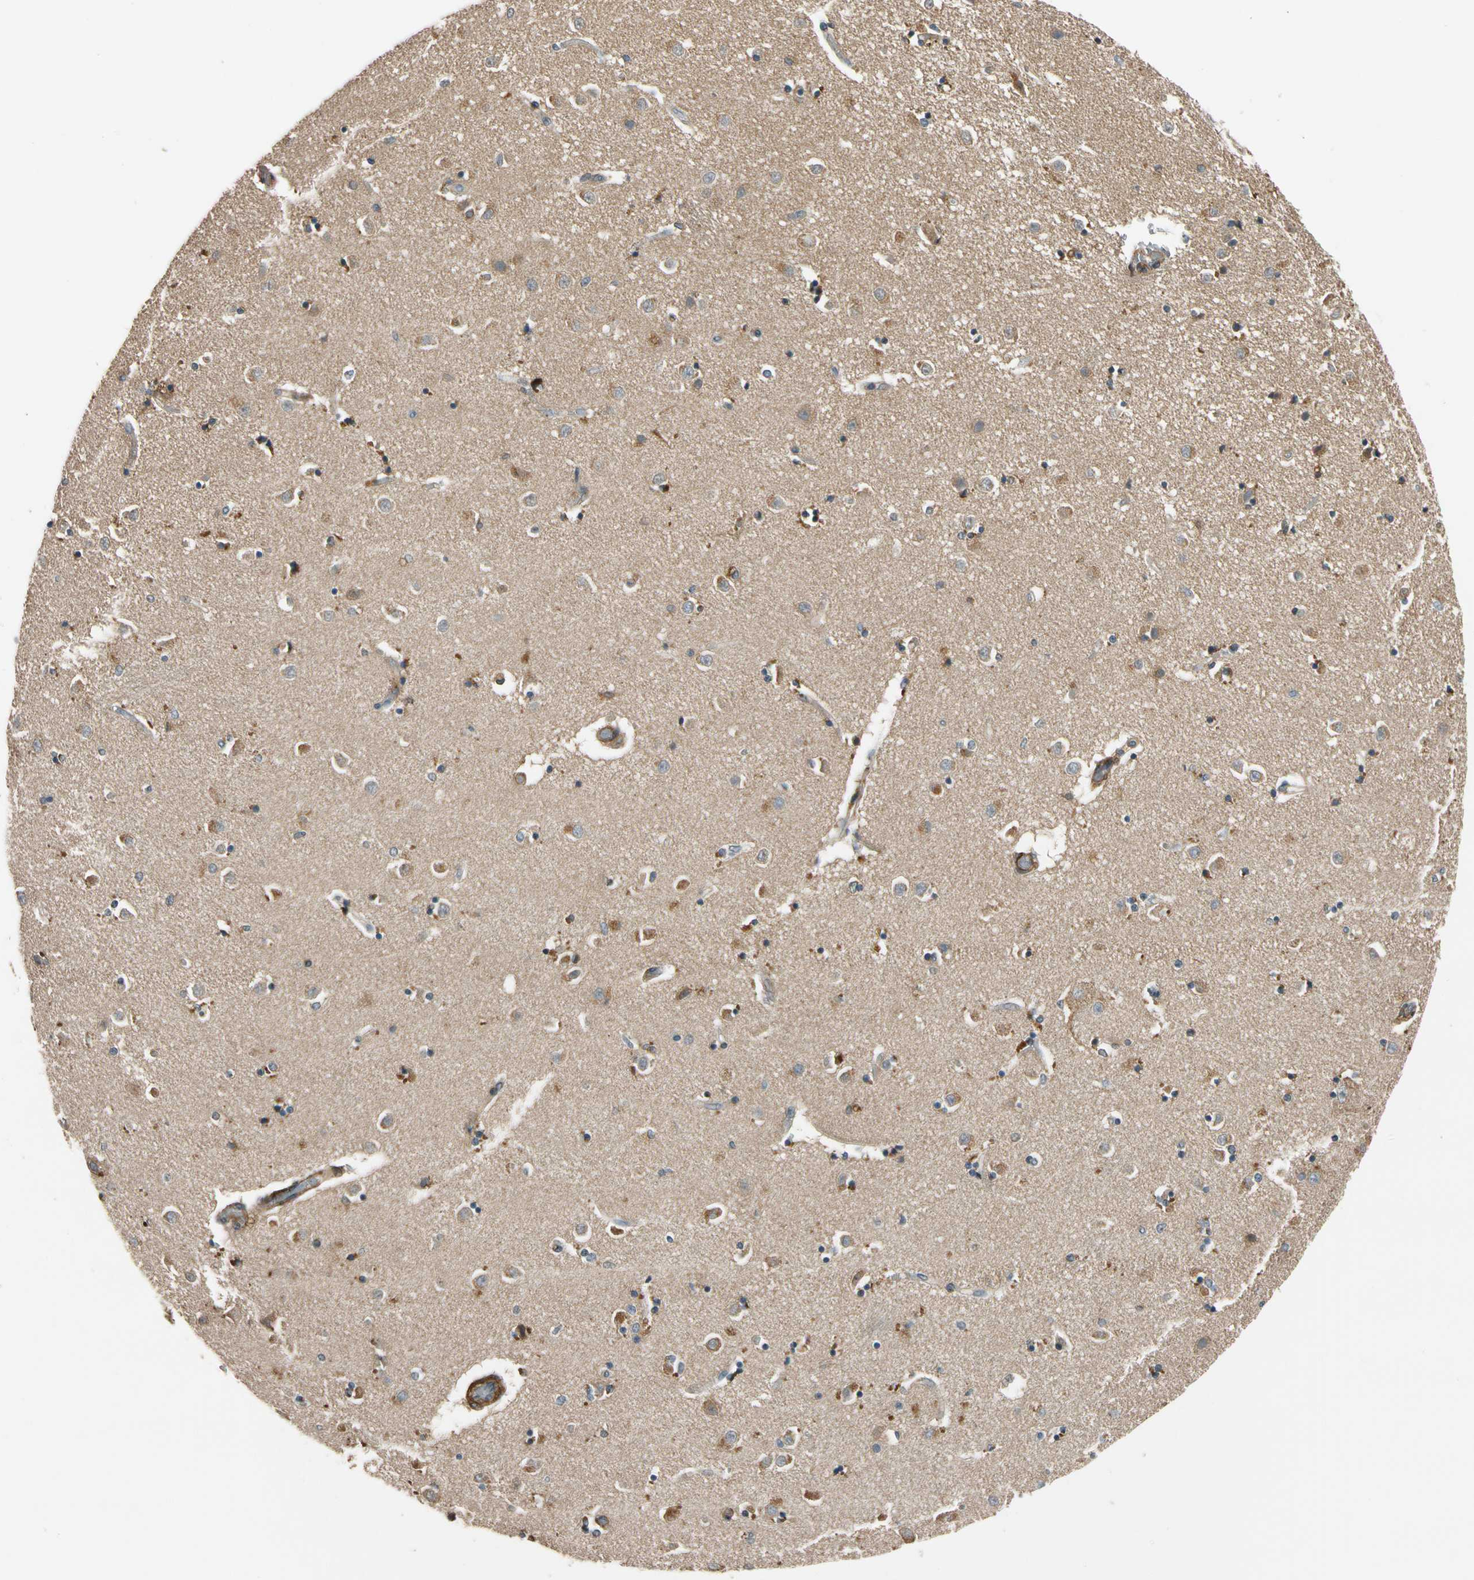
{"staining": {"intensity": "moderate", "quantity": "<25%", "location": "cytoplasmic/membranous"}, "tissue": "caudate", "cell_type": "Glial cells", "image_type": "normal", "snomed": [{"axis": "morphology", "description": "Normal tissue, NOS"}, {"axis": "topography", "description": "Lateral ventricle wall"}], "caption": "Immunohistochemical staining of benign human caudate displays low levels of moderate cytoplasmic/membranous expression in about <25% of glial cells.", "gene": "MST1R", "patient": {"sex": "female", "age": 54}}